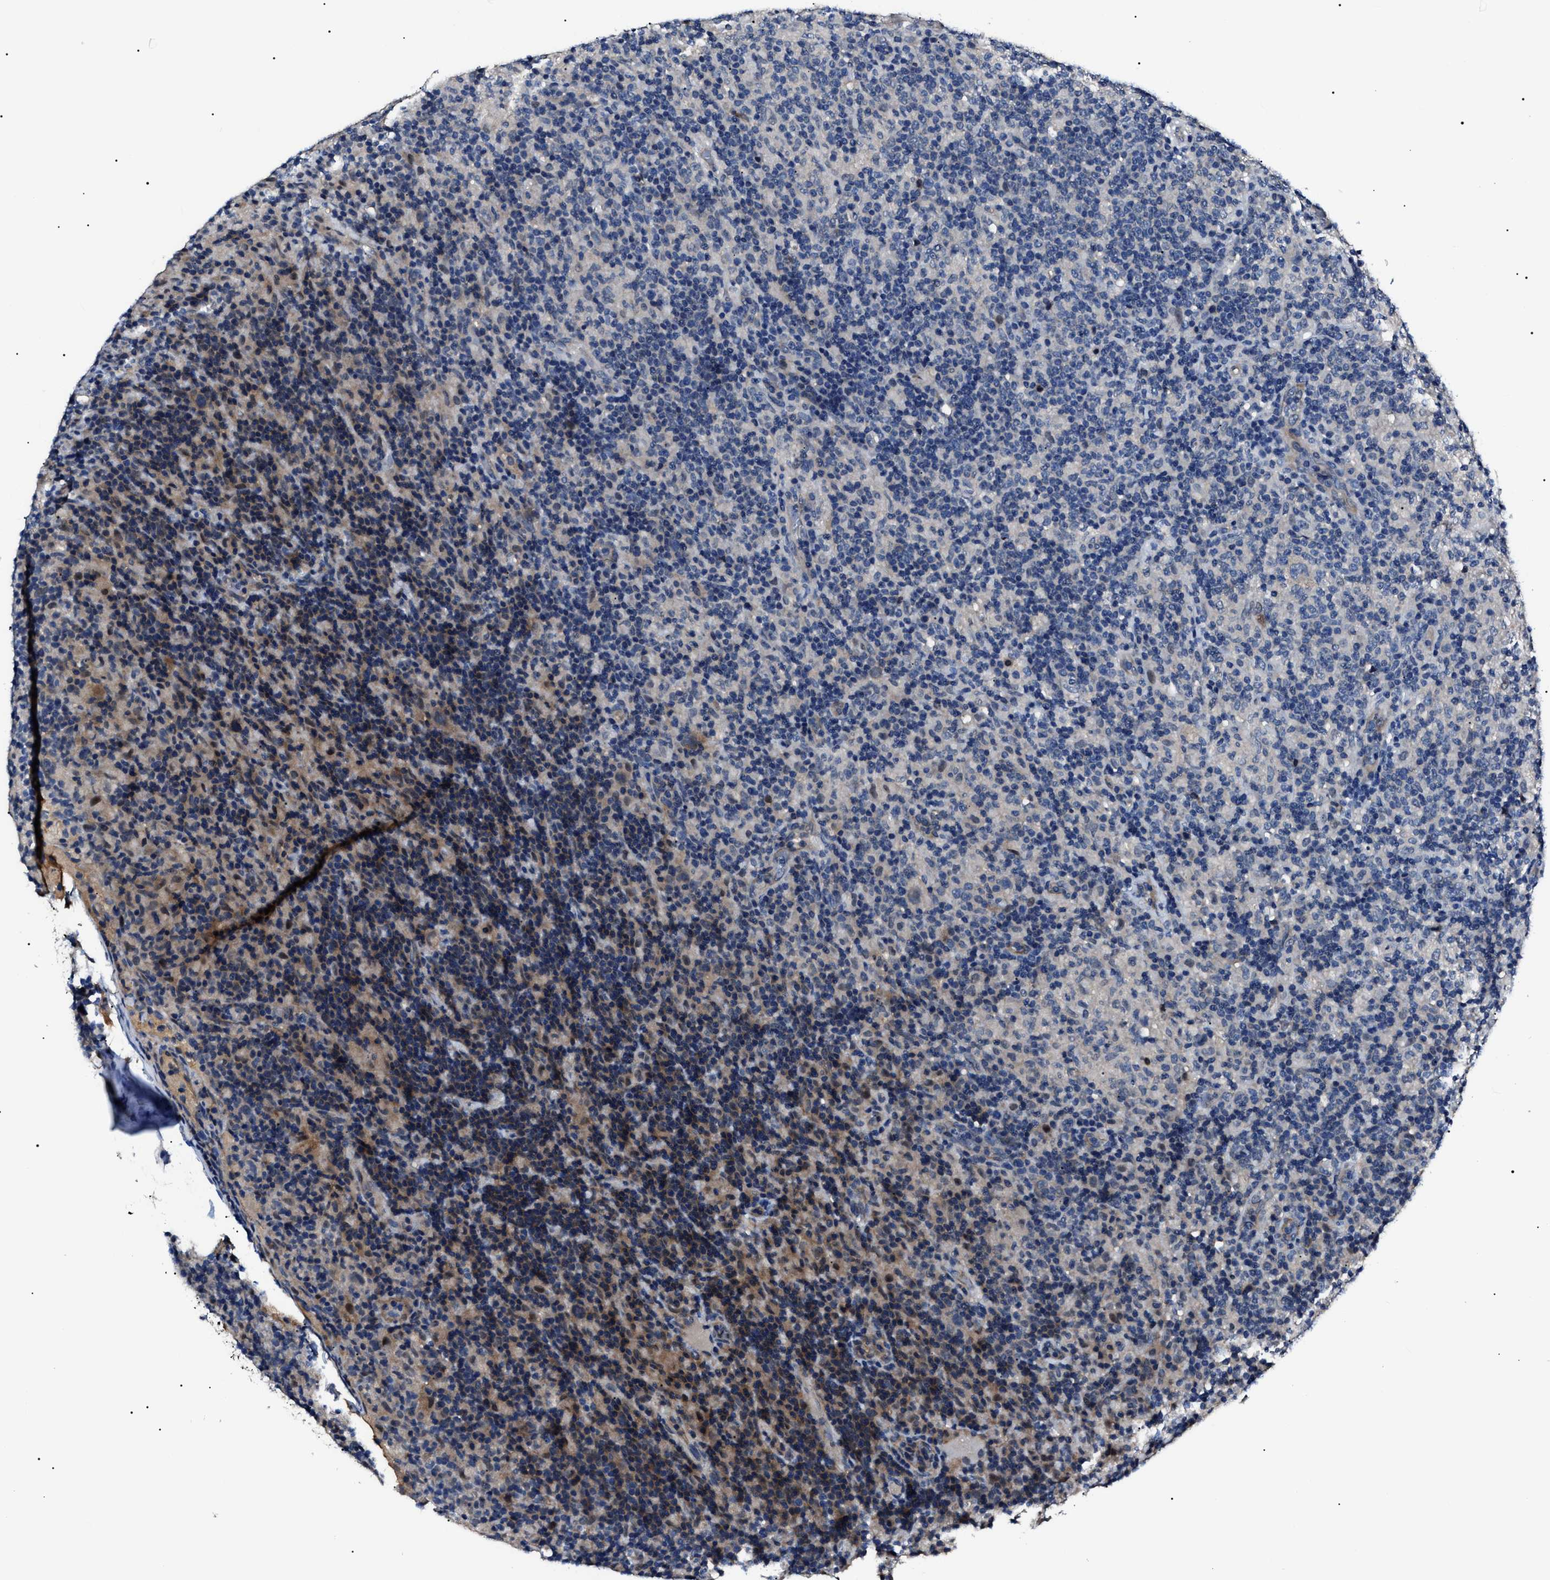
{"staining": {"intensity": "weak", "quantity": "<25%", "location": "cytoplasmic/membranous"}, "tissue": "lymphoma", "cell_type": "Tumor cells", "image_type": "cancer", "snomed": [{"axis": "morphology", "description": "Hodgkin's disease, NOS"}, {"axis": "topography", "description": "Lymph node"}], "caption": "Tumor cells show no significant protein positivity in Hodgkin's disease.", "gene": "IFT81", "patient": {"sex": "male", "age": 70}}